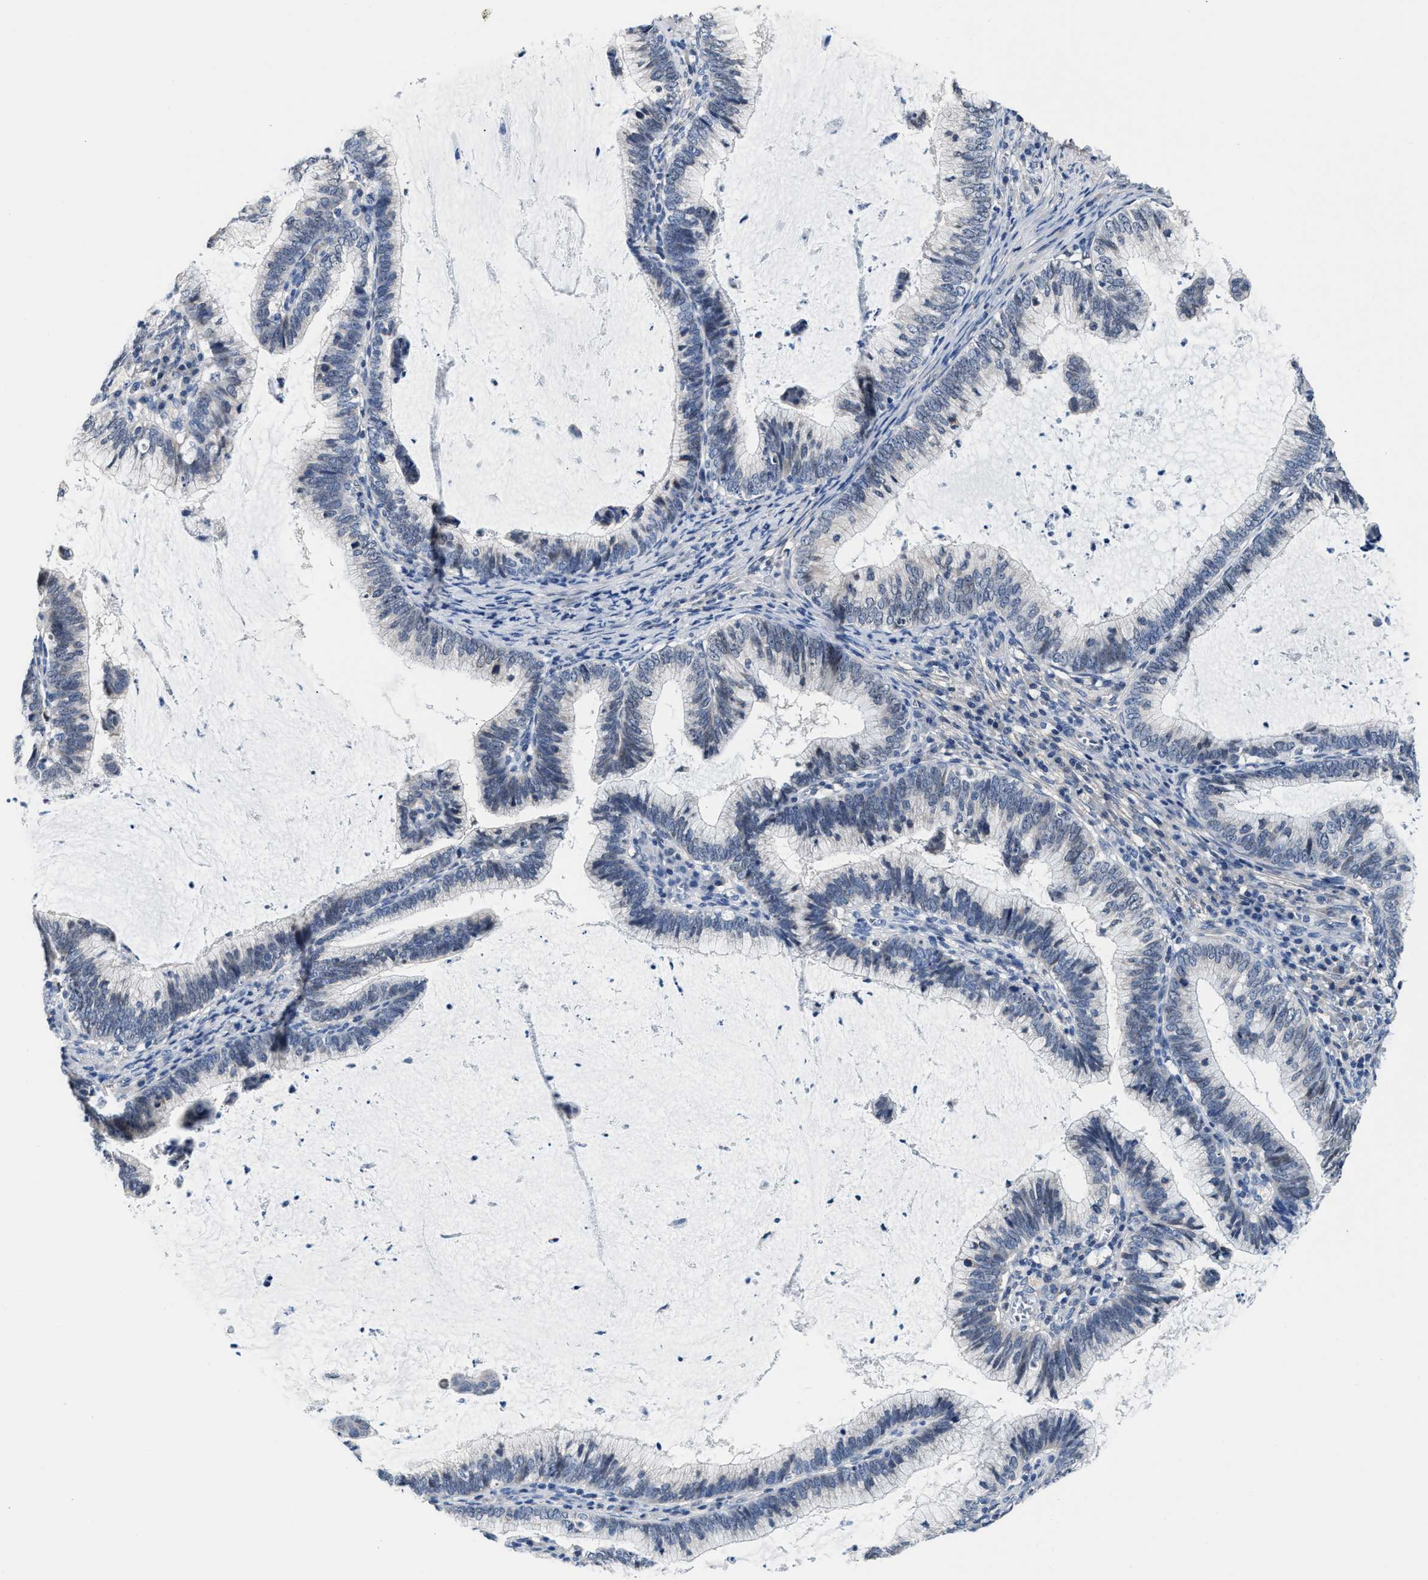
{"staining": {"intensity": "negative", "quantity": "none", "location": "none"}, "tissue": "cervical cancer", "cell_type": "Tumor cells", "image_type": "cancer", "snomed": [{"axis": "morphology", "description": "Adenocarcinoma, NOS"}, {"axis": "topography", "description": "Cervix"}], "caption": "The photomicrograph reveals no significant positivity in tumor cells of cervical adenocarcinoma.", "gene": "MYH3", "patient": {"sex": "female", "age": 36}}